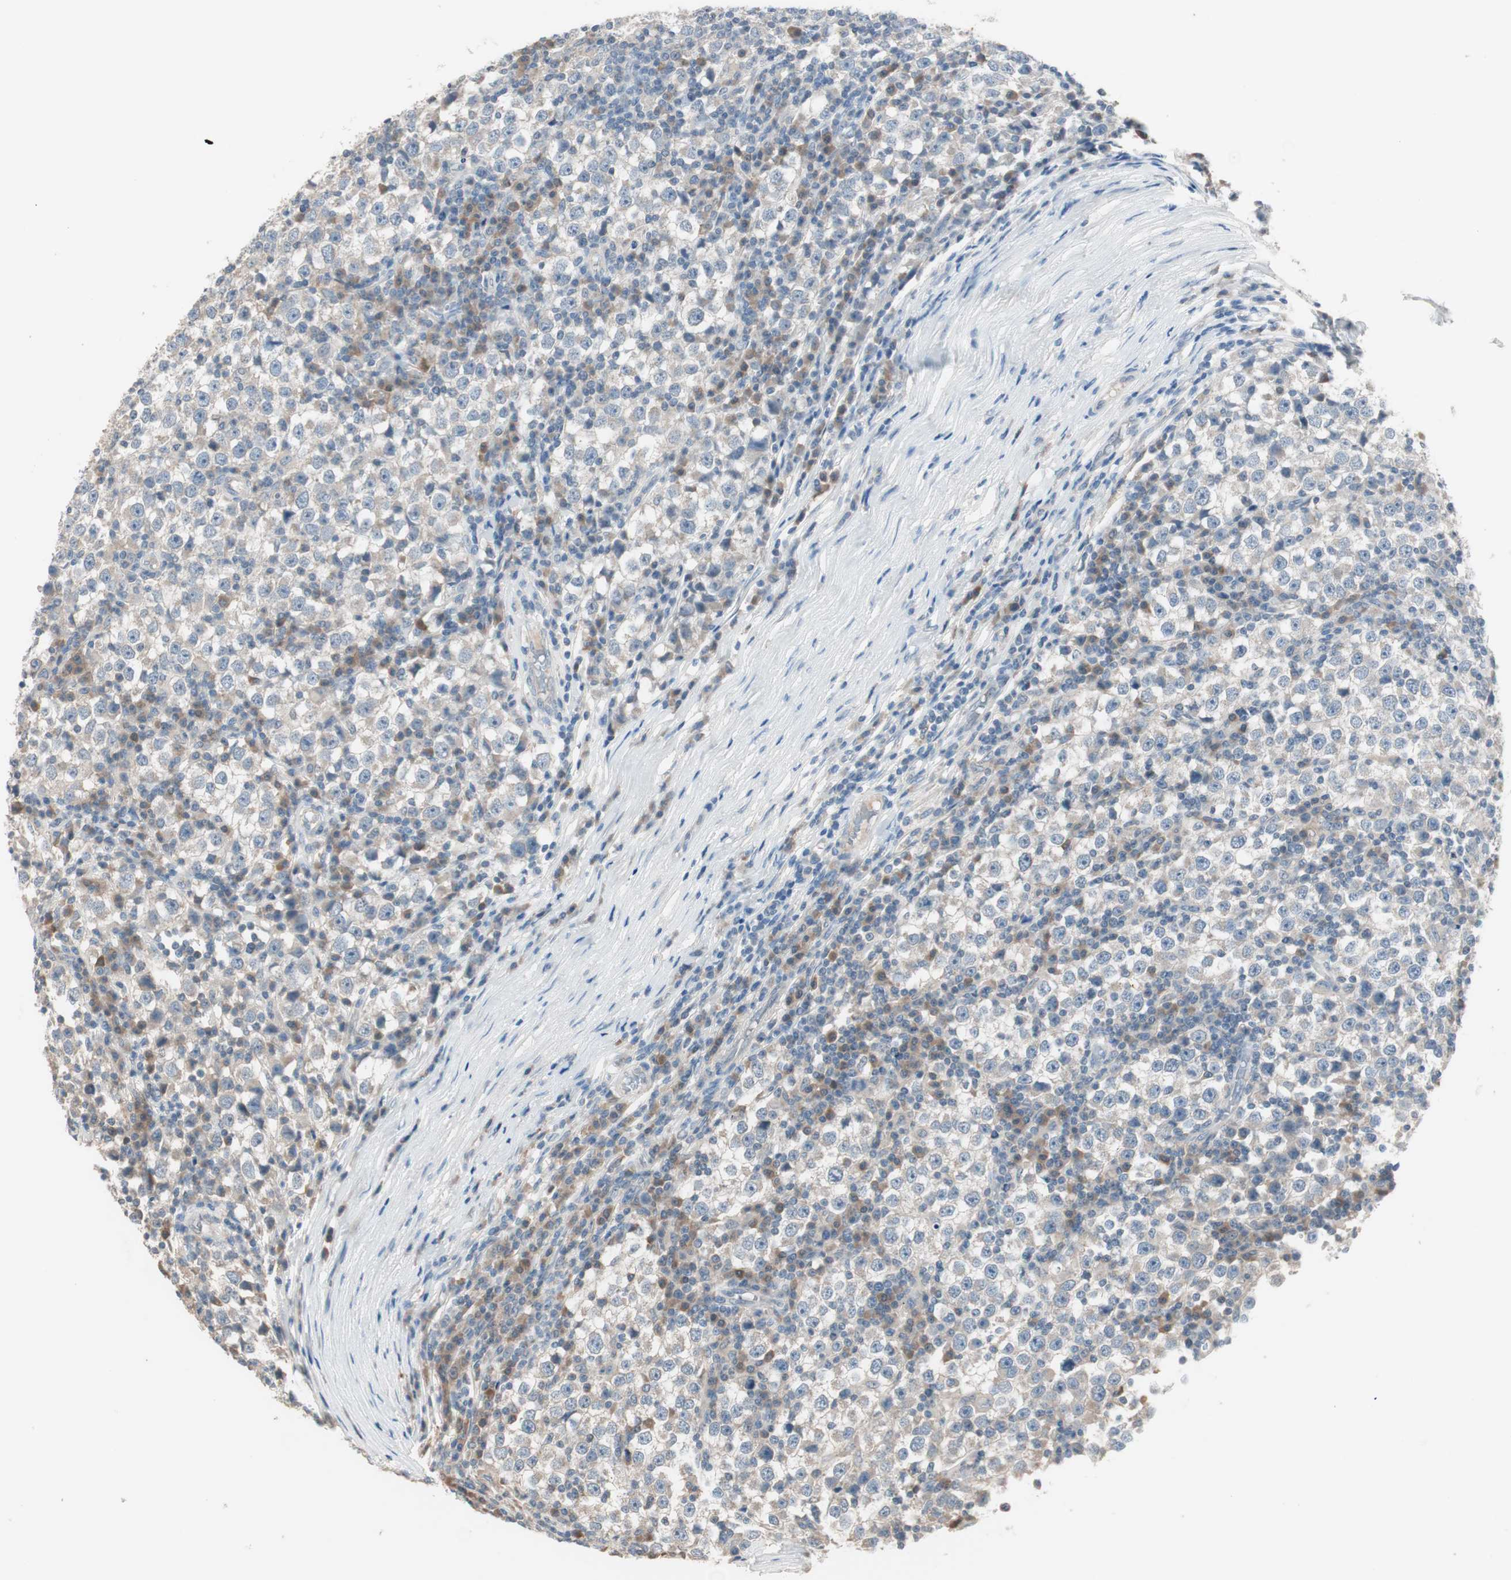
{"staining": {"intensity": "negative", "quantity": "none", "location": "none"}, "tissue": "testis cancer", "cell_type": "Tumor cells", "image_type": "cancer", "snomed": [{"axis": "morphology", "description": "Seminoma, NOS"}, {"axis": "topography", "description": "Testis"}], "caption": "Testis cancer (seminoma) stained for a protein using IHC reveals no positivity tumor cells.", "gene": "KHK", "patient": {"sex": "male", "age": 65}}